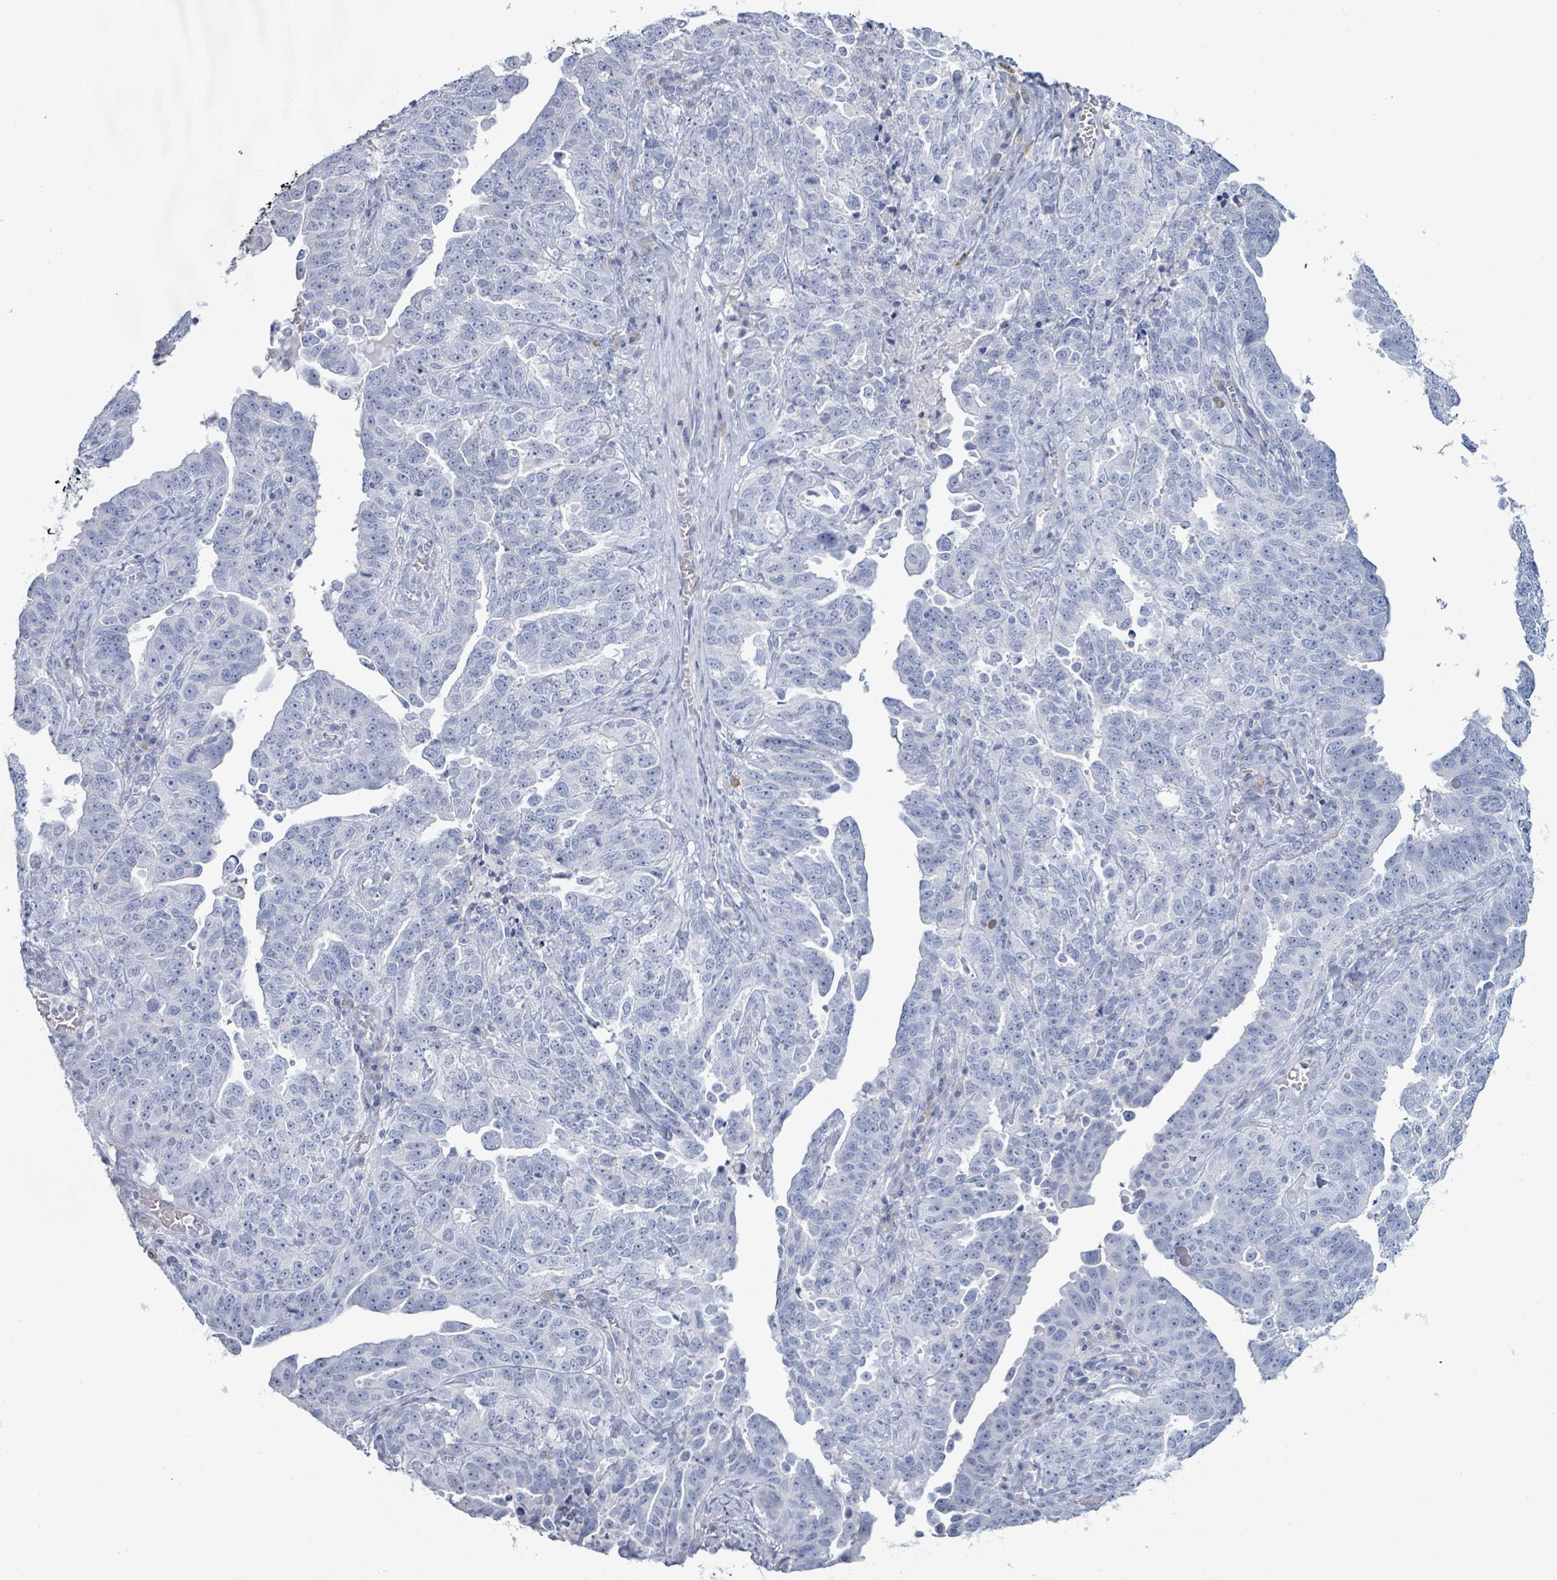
{"staining": {"intensity": "negative", "quantity": "none", "location": "none"}, "tissue": "ovarian cancer", "cell_type": "Tumor cells", "image_type": "cancer", "snomed": [{"axis": "morphology", "description": "Carcinoma, endometroid"}, {"axis": "topography", "description": "Ovary"}], "caption": "Human endometroid carcinoma (ovarian) stained for a protein using IHC reveals no staining in tumor cells.", "gene": "PGA3", "patient": {"sex": "female", "age": 62}}